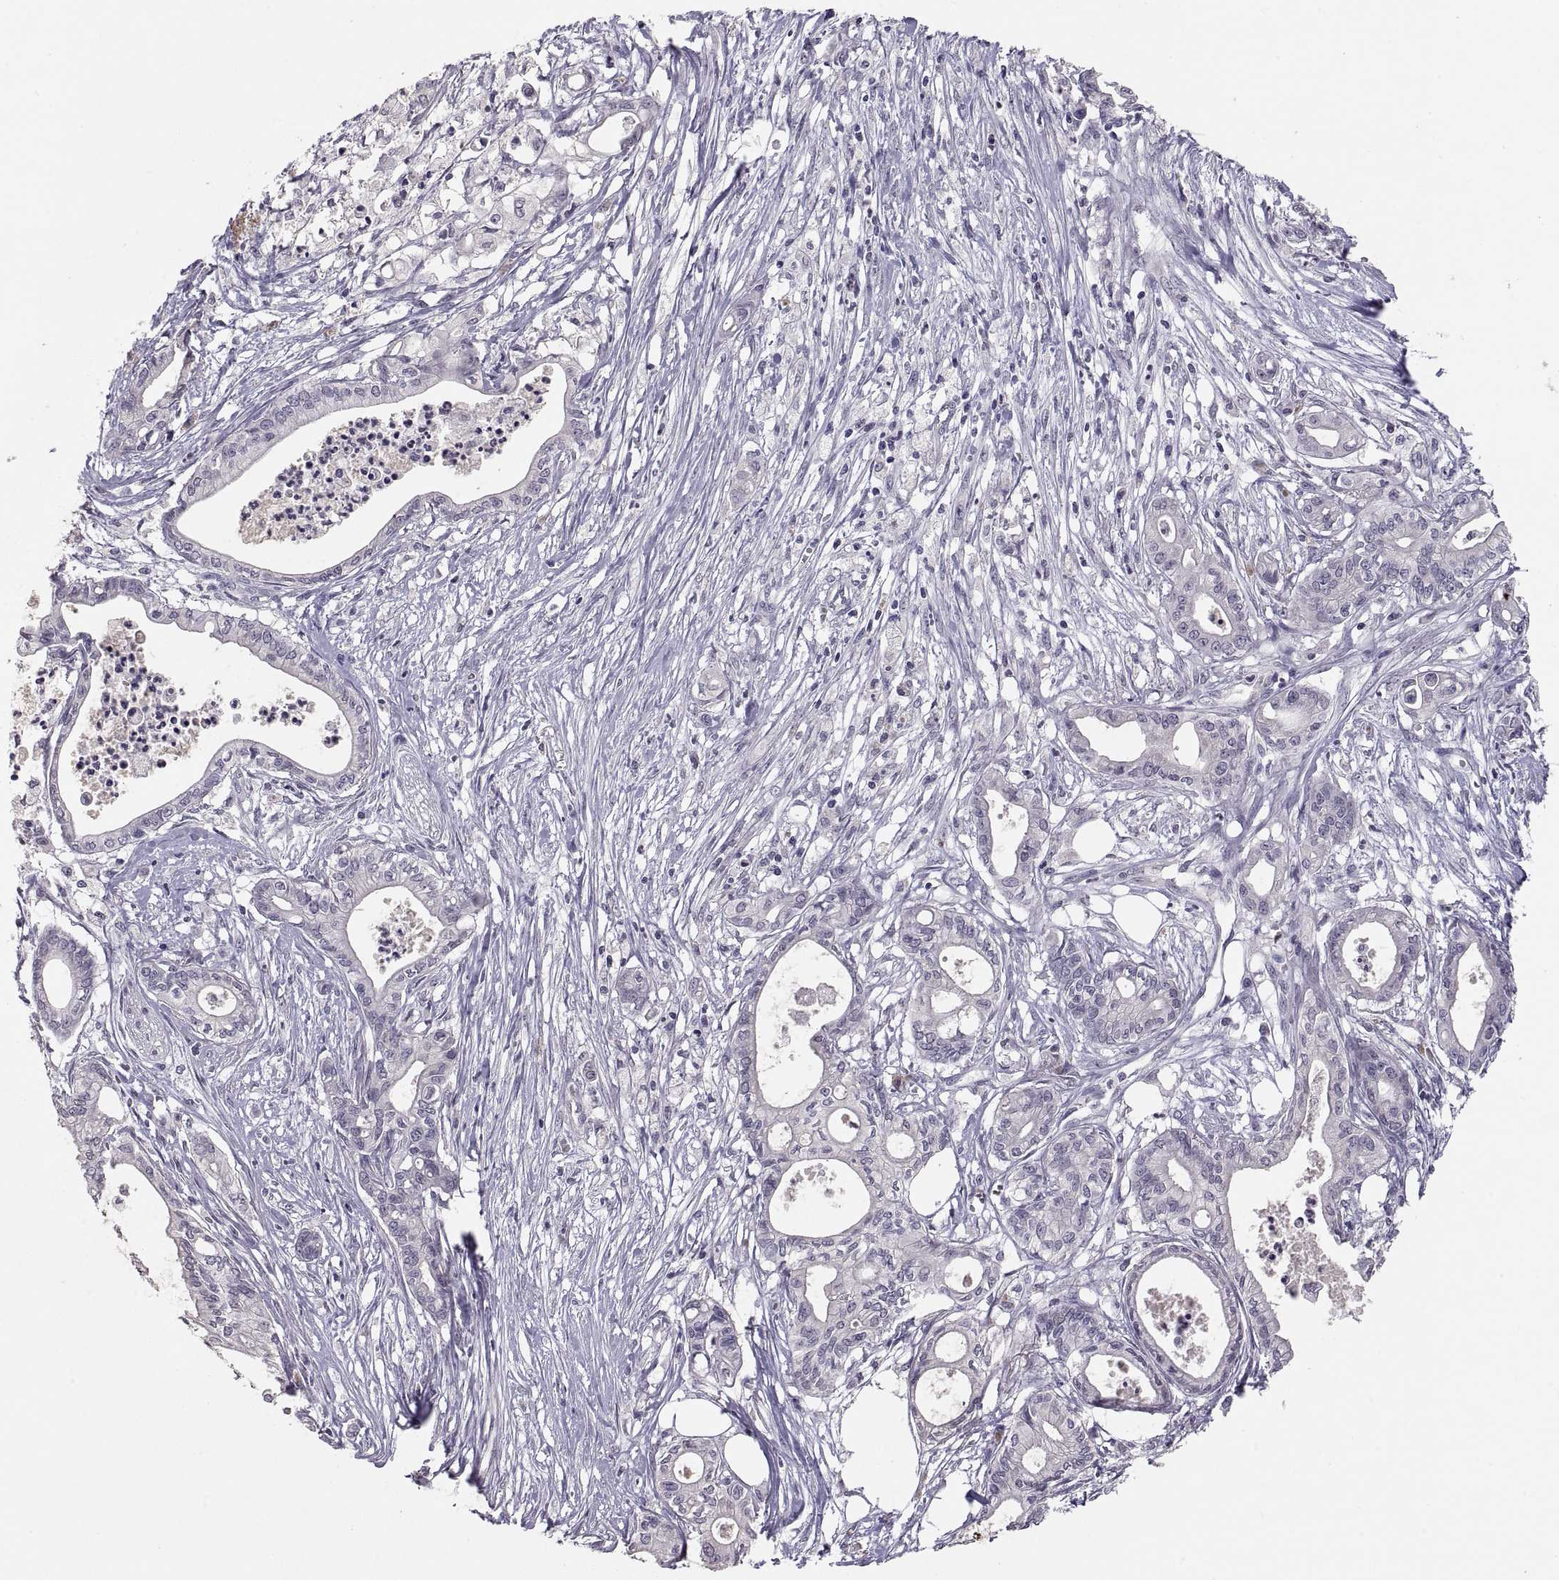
{"staining": {"intensity": "negative", "quantity": "none", "location": "none"}, "tissue": "pancreatic cancer", "cell_type": "Tumor cells", "image_type": "cancer", "snomed": [{"axis": "morphology", "description": "Adenocarcinoma, NOS"}, {"axis": "topography", "description": "Pancreas"}], "caption": "A high-resolution photomicrograph shows IHC staining of pancreatic adenocarcinoma, which reveals no significant staining in tumor cells.", "gene": "PAX2", "patient": {"sex": "male", "age": 71}}